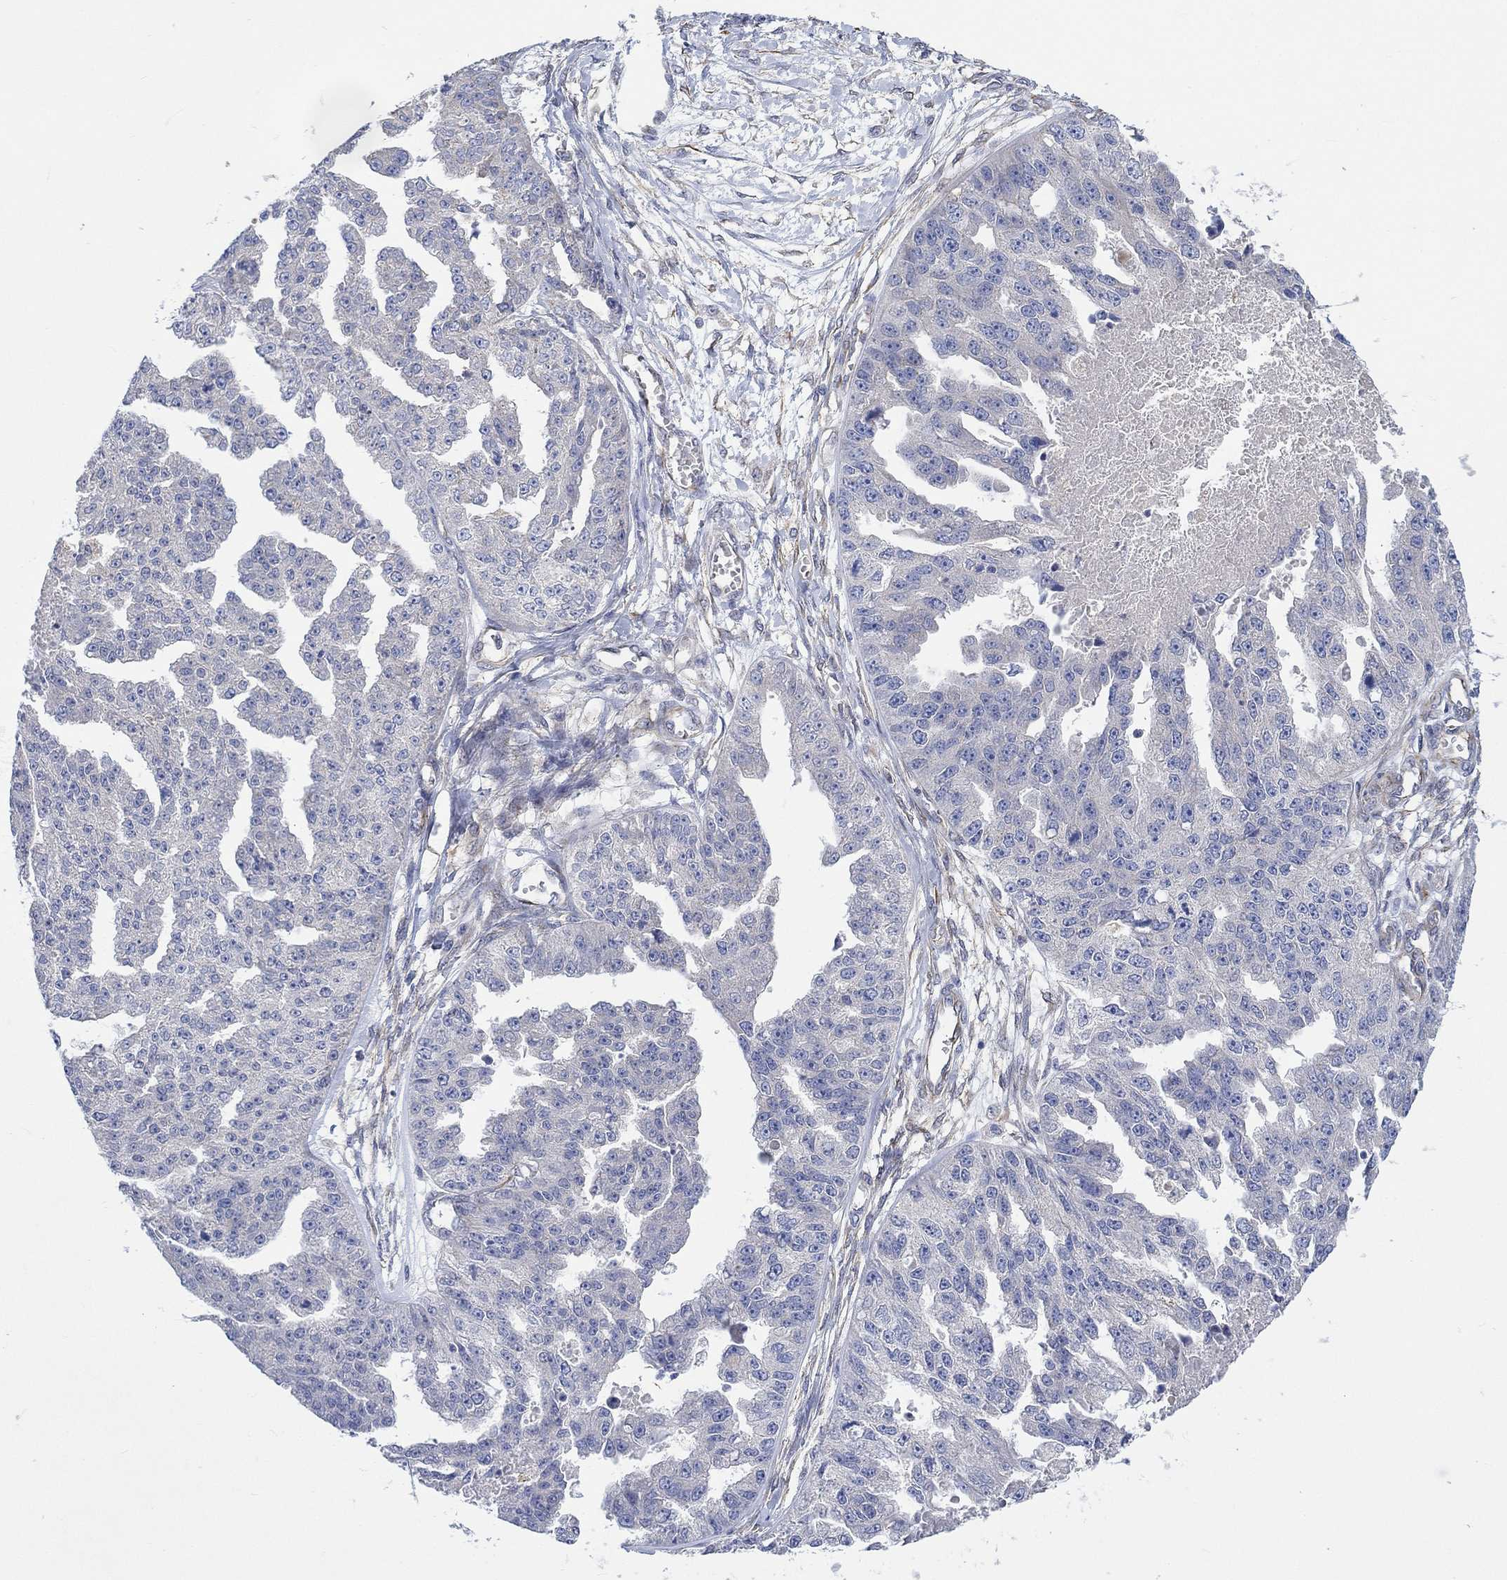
{"staining": {"intensity": "negative", "quantity": "none", "location": "none"}, "tissue": "ovarian cancer", "cell_type": "Tumor cells", "image_type": "cancer", "snomed": [{"axis": "morphology", "description": "Cystadenocarcinoma, serous, NOS"}, {"axis": "topography", "description": "Ovary"}], "caption": "IHC image of human serous cystadenocarcinoma (ovarian) stained for a protein (brown), which shows no positivity in tumor cells.", "gene": "CAMK1D", "patient": {"sex": "female", "age": 58}}